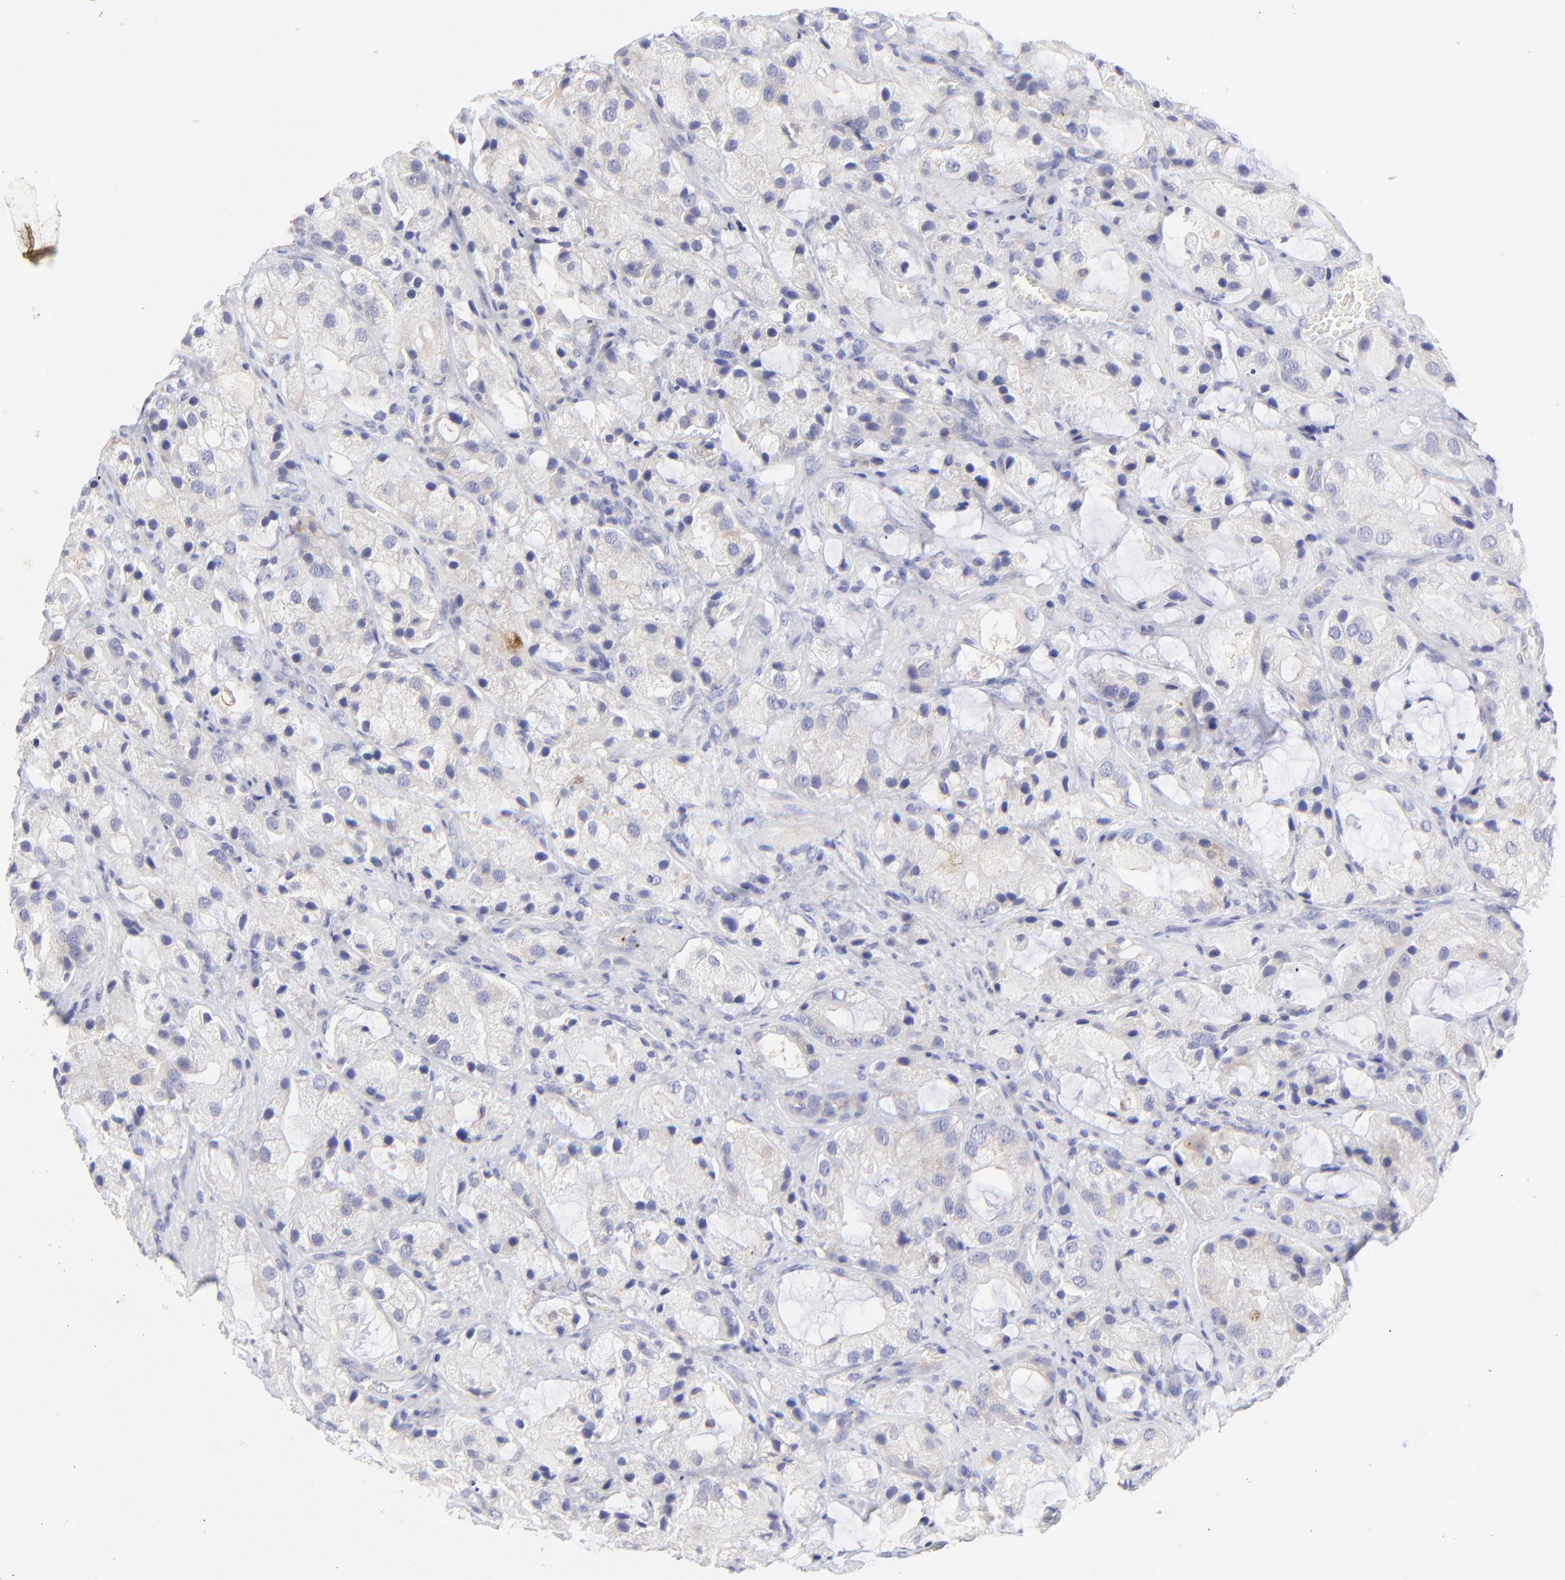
{"staining": {"intensity": "negative", "quantity": "none", "location": "none"}, "tissue": "prostate cancer", "cell_type": "Tumor cells", "image_type": "cancer", "snomed": [{"axis": "morphology", "description": "Adenocarcinoma, High grade"}, {"axis": "topography", "description": "Prostate"}], "caption": "This is an immunohistochemistry (IHC) histopathology image of human prostate adenocarcinoma (high-grade). There is no expression in tumor cells.", "gene": "LHFPL1", "patient": {"sex": "male", "age": 70}}